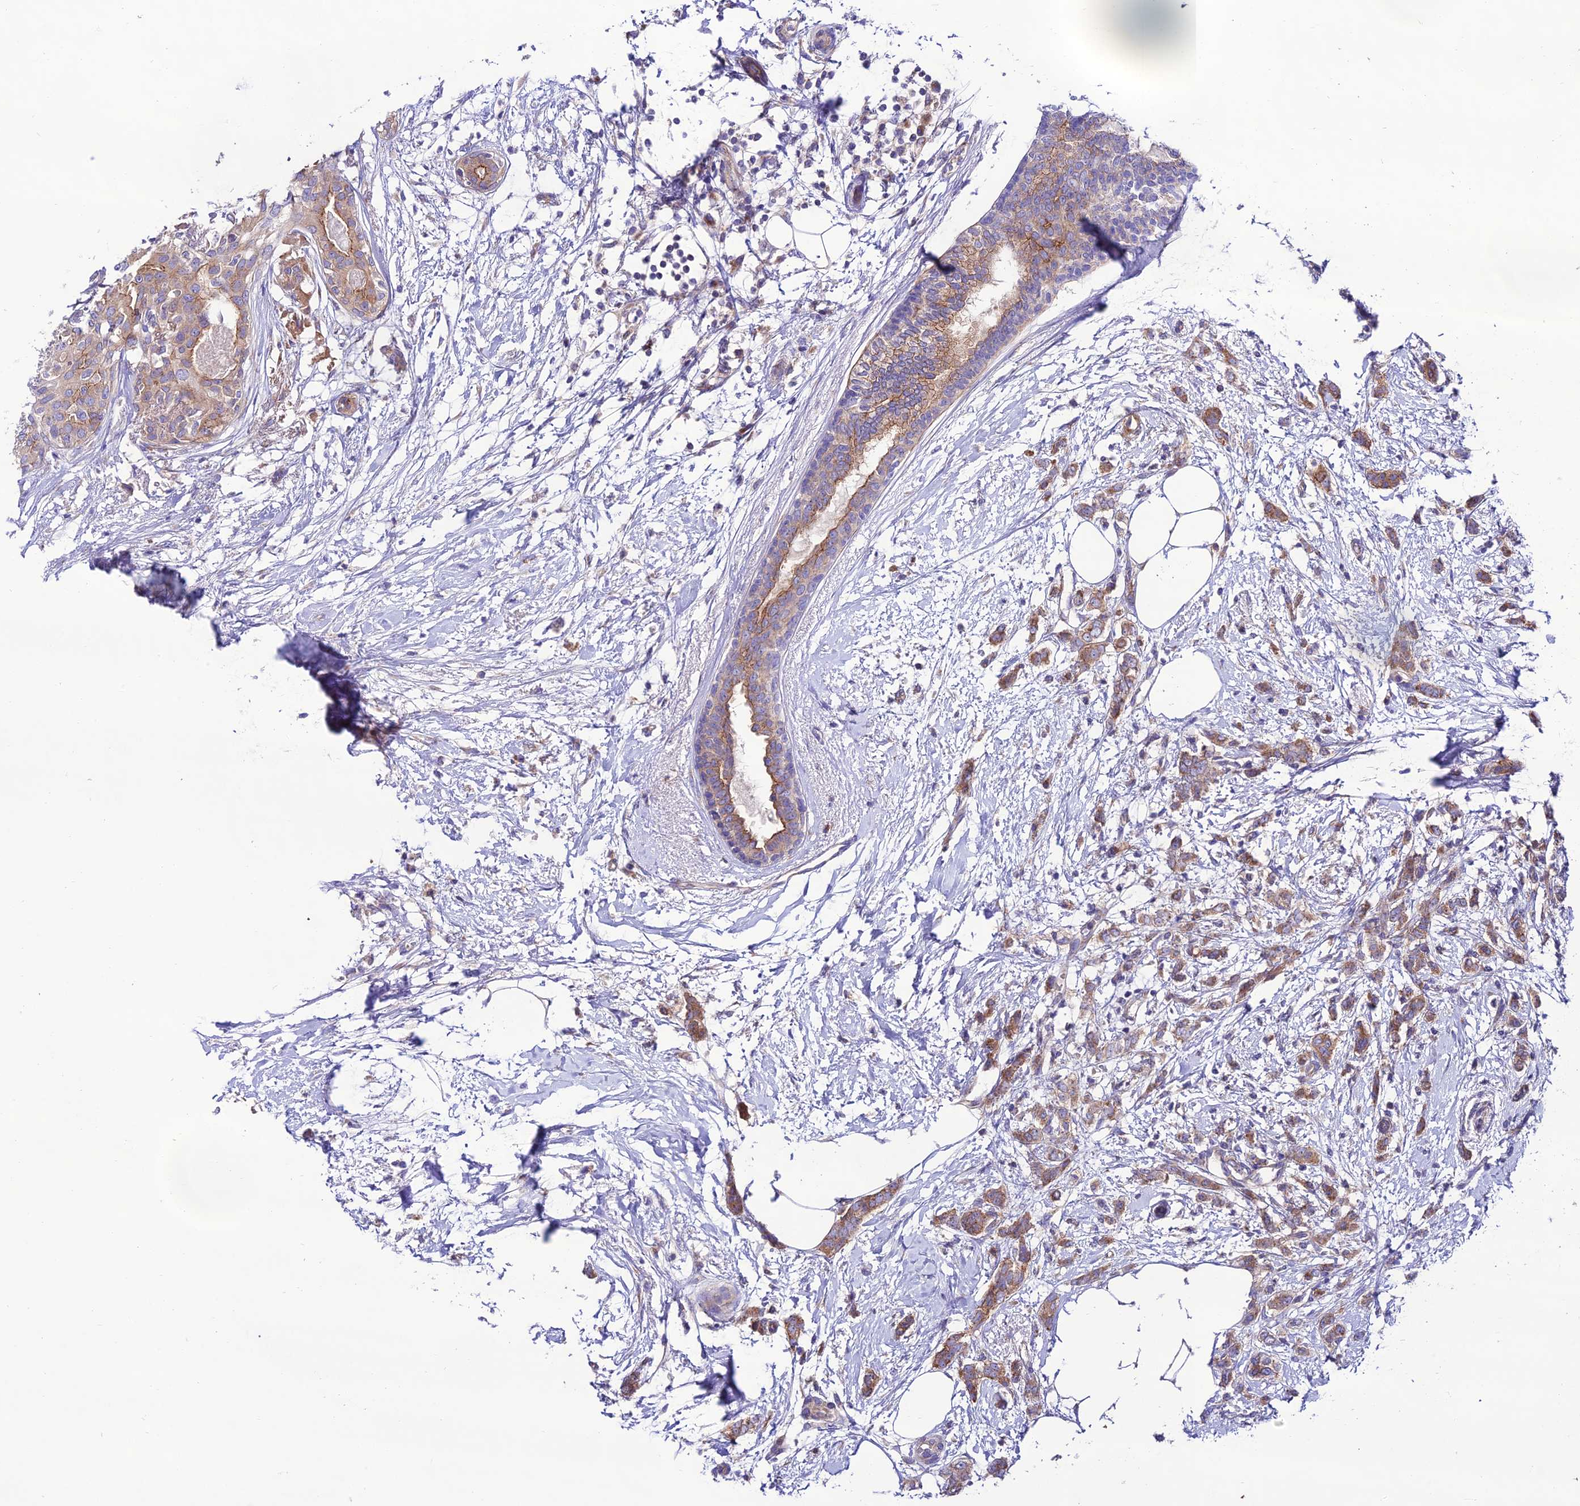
{"staining": {"intensity": "moderate", "quantity": ">75%", "location": "cytoplasmic/membranous"}, "tissue": "breast cancer", "cell_type": "Tumor cells", "image_type": "cancer", "snomed": [{"axis": "morphology", "description": "Duct carcinoma"}, {"axis": "topography", "description": "Breast"}], "caption": "This micrograph demonstrates IHC staining of breast cancer (infiltrating ductal carcinoma), with medium moderate cytoplasmic/membranous staining in approximately >75% of tumor cells.", "gene": "LACTB2", "patient": {"sex": "female", "age": 72}}